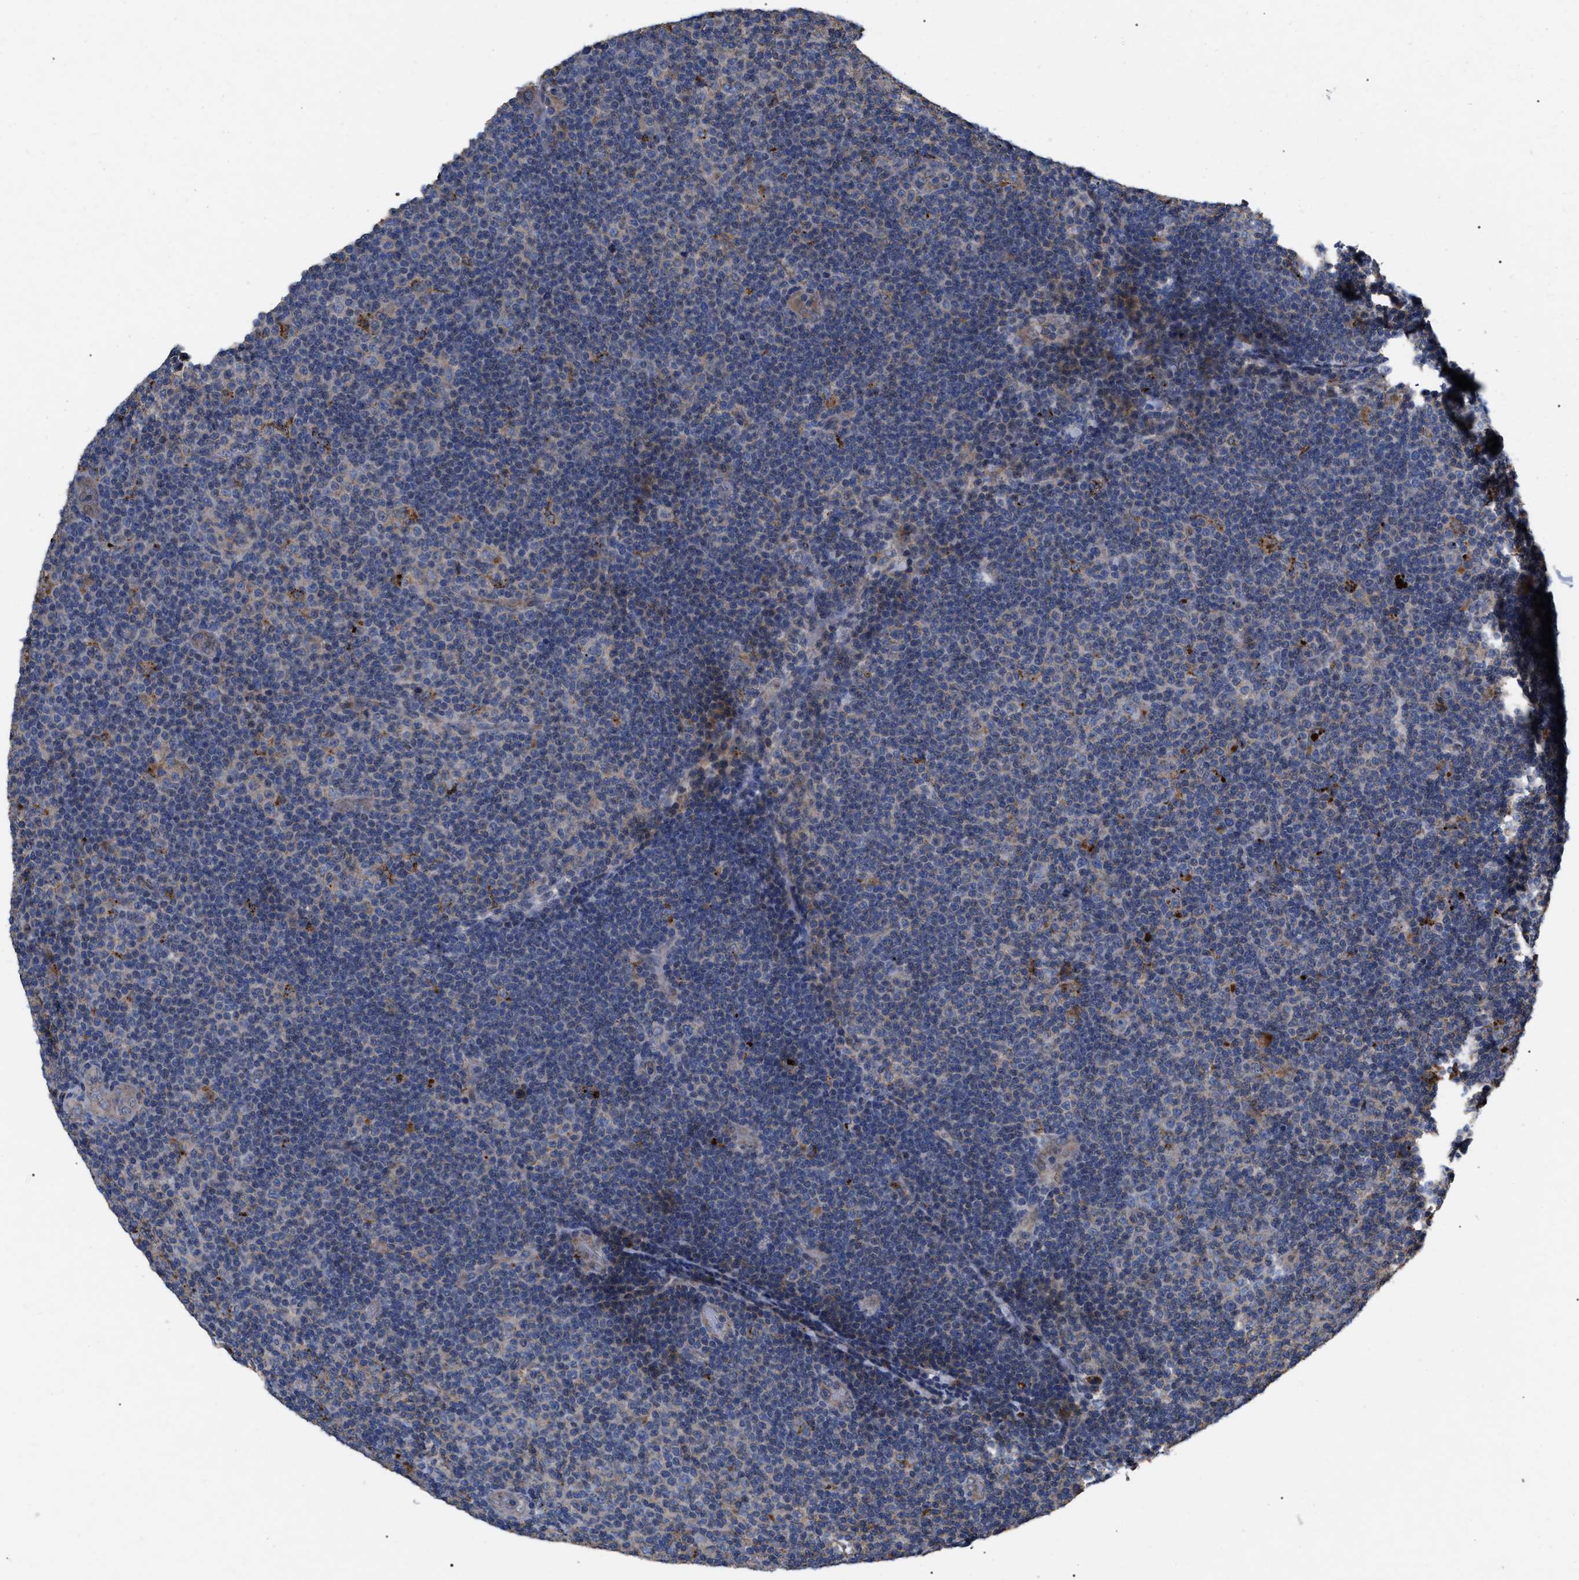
{"staining": {"intensity": "negative", "quantity": "none", "location": "none"}, "tissue": "lymphoma", "cell_type": "Tumor cells", "image_type": "cancer", "snomed": [{"axis": "morphology", "description": "Malignant lymphoma, non-Hodgkin's type, Low grade"}, {"axis": "topography", "description": "Lymph node"}], "caption": "High power microscopy micrograph of an IHC image of low-grade malignant lymphoma, non-Hodgkin's type, revealing no significant staining in tumor cells.", "gene": "FAM171A2", "patient": {"sex": "male", "age": 83}}